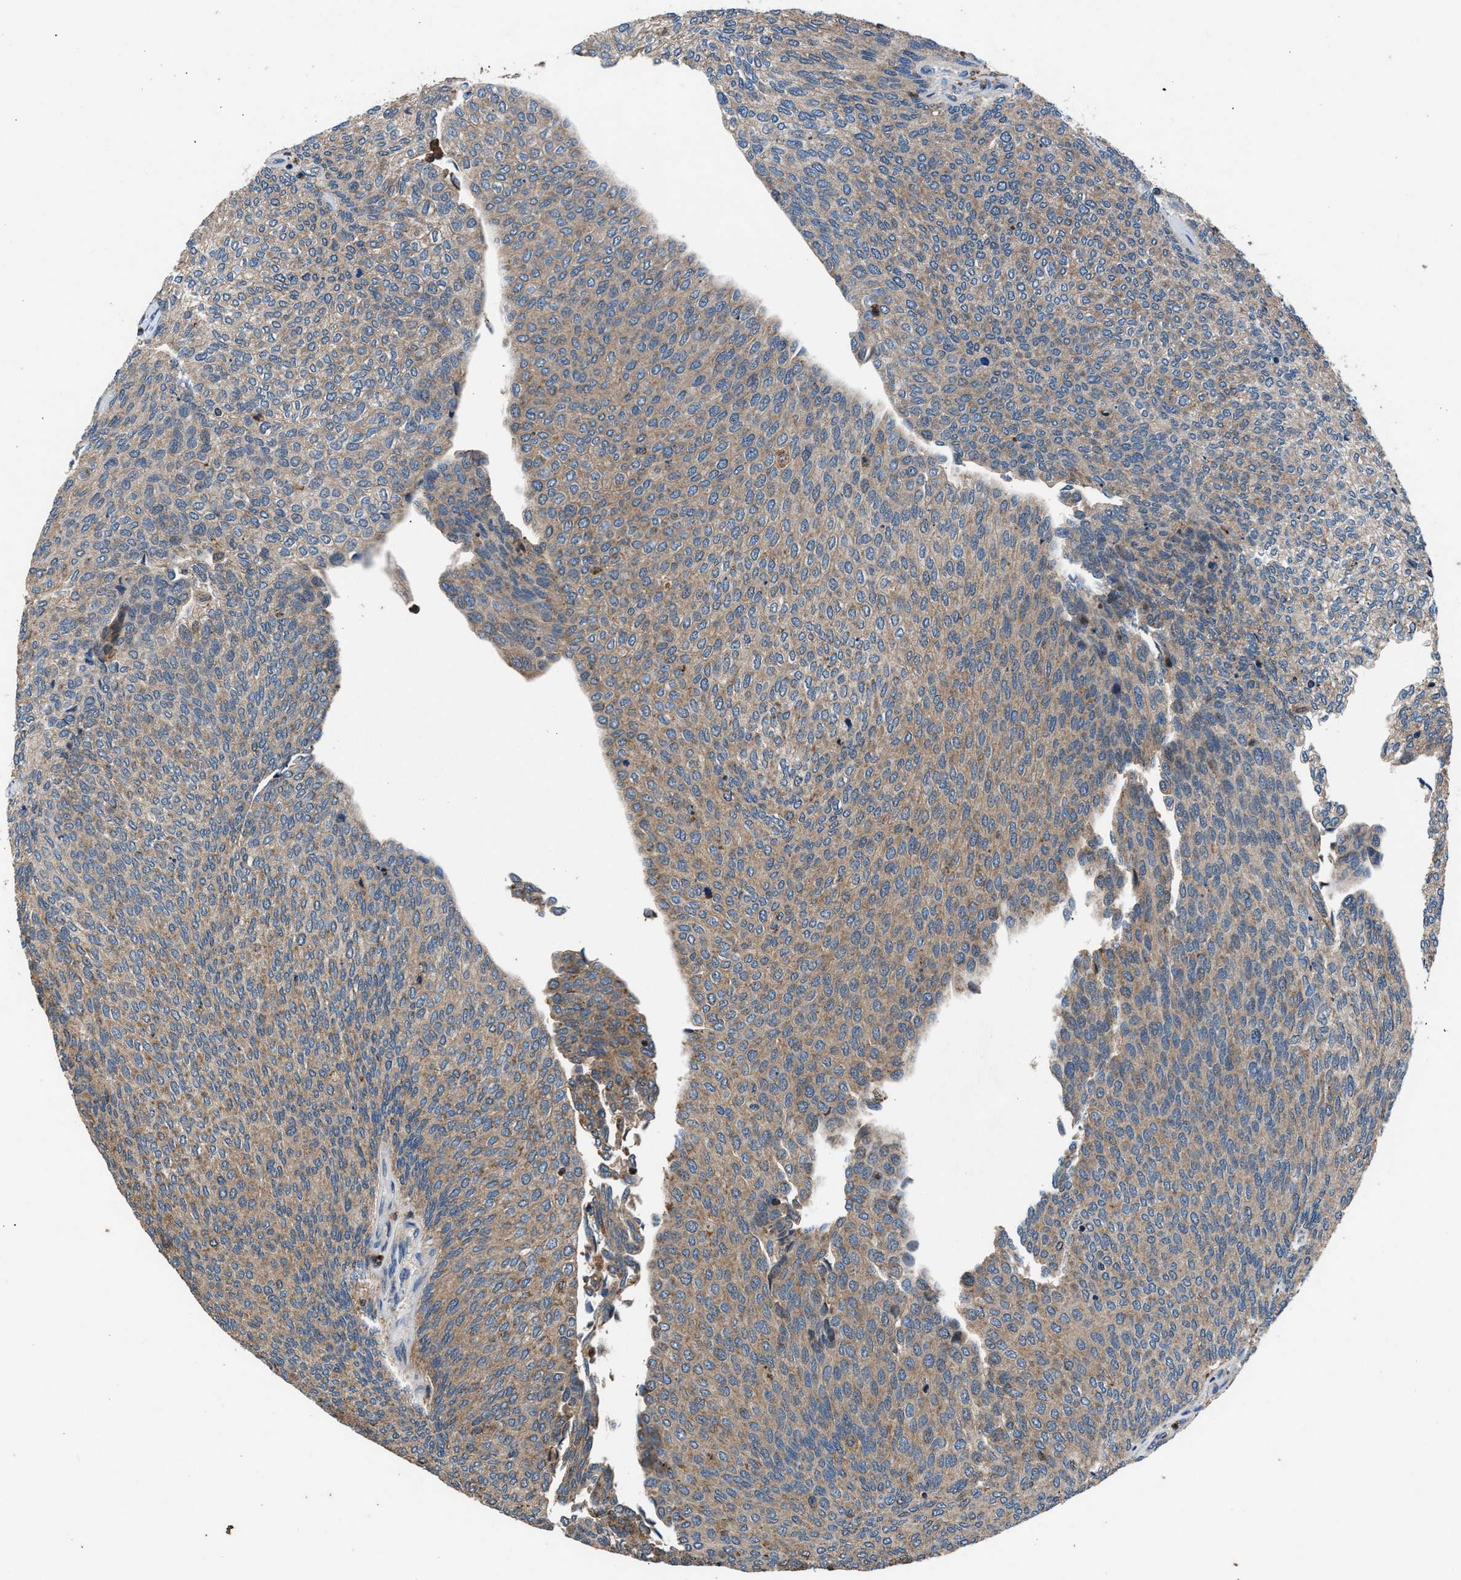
{"staining": {"intensity": "weak", "quantity": ">75%", "location": "cytoplasmic/membranous"}, "tissue": "urothelial cancer", "cell_type": "Tumor cells", "image_type": "cancer", "snomed": [{"axis": "morphology", "description": "Urothelial carcinoma, Low grade"}, {"axis": "topography", "description": "Urinary bladder"}], "caption": "This is an image of immunohistochemistry (IHC) staining of urothelial cancer, which shows weak positivity in the cytoplasmic/membranous of tumor cells.", "gene": "FAM221A", "patient": {"sex": "female", "age": 79}}